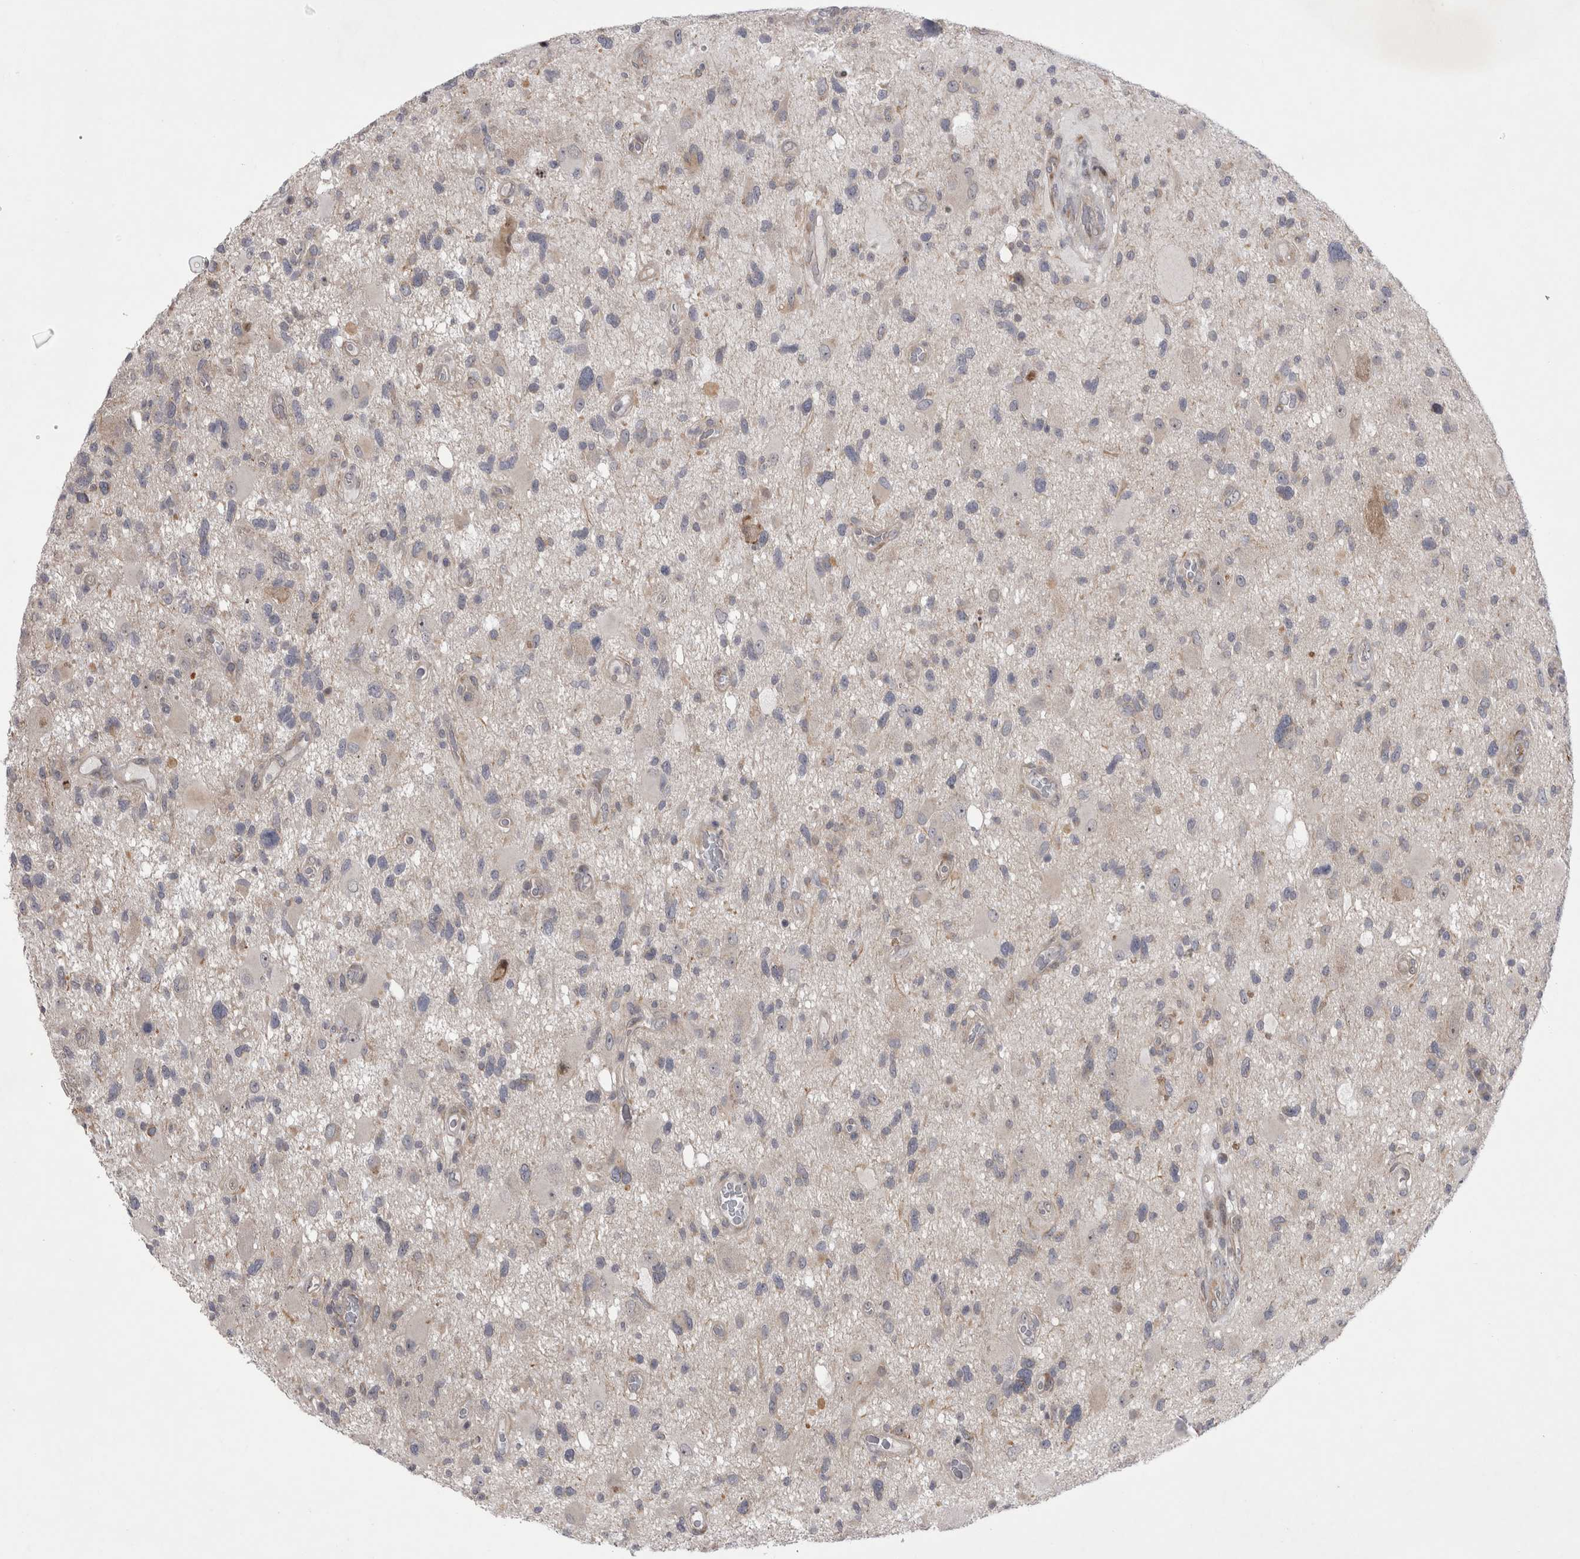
{"staining": {"intensity": "negative", "quantity": "none", "location": "none"}, "tissue": "glioma", "cell_type": "Tumor cells", "image_type": "cancer", "snomed": [{"axis": "morphology", "description": "Glioma, malignant, High grade"}, {"axis": "topography", "description": "Brain"}], "caption": "Glioma stained for a protein using IHC reveals no staining tumor cells.", "gene": "NENF", "patient": {"sex": "male", "age": 33}}